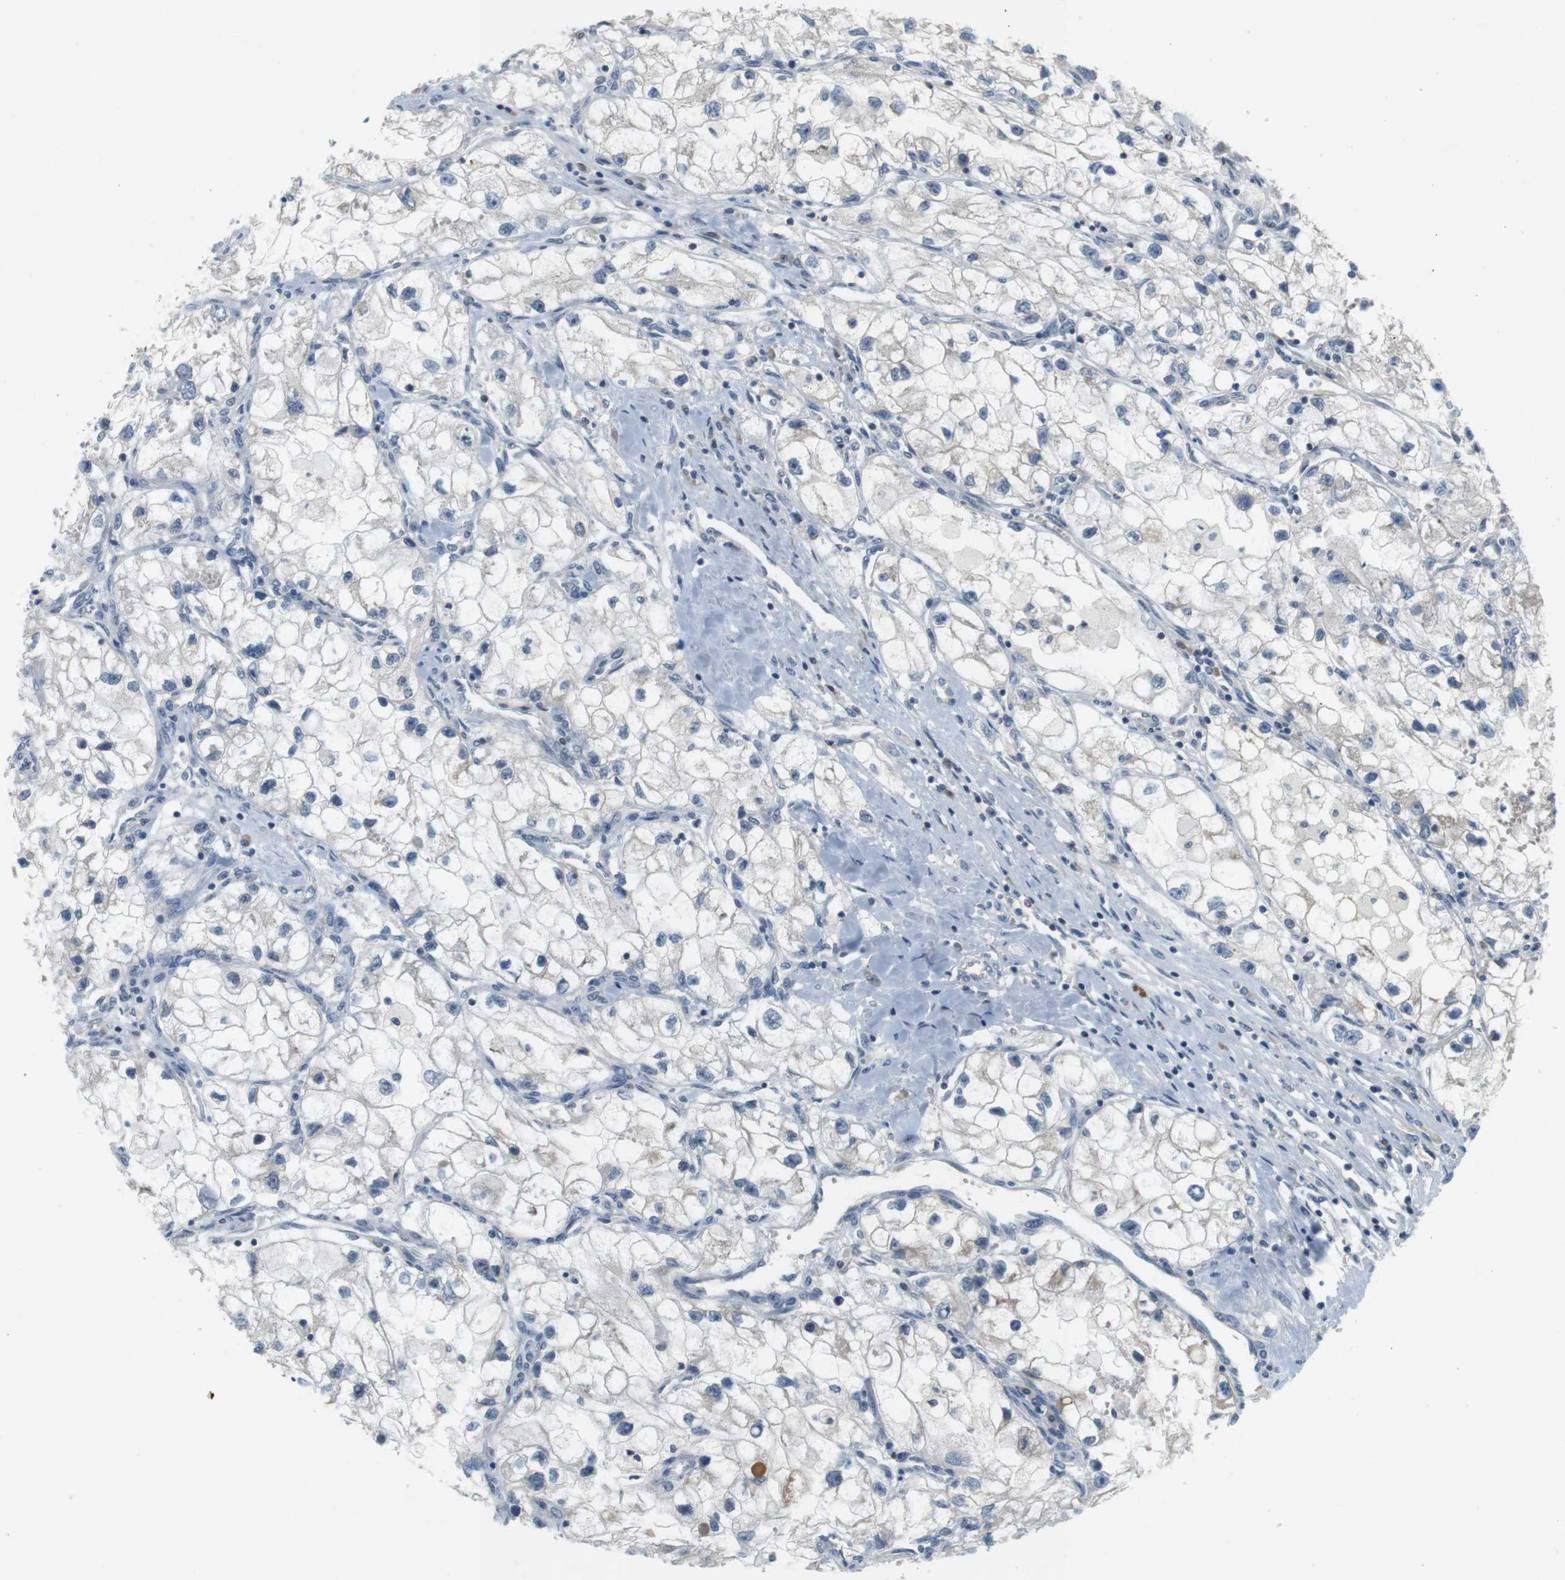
{"staining": {"intensity": "negative", "quantity": "none", "location": "none"}, "tissue": "renal cancer", "cell_type": "Tumor cells", "image_type": "cancer", "snomed": [{"axis": "morphology", "description": "Adenocarcinoma, NOS"}, {"axis": "topography", "description": "Kidney"}], "caption": "Renal cancer was stained to show a protein in brown. There is no significant staining in tumor cells. Nuclei are stained in blue.", "gene": "WNT7A", "patient": {"sex": "female", "age": 70}}